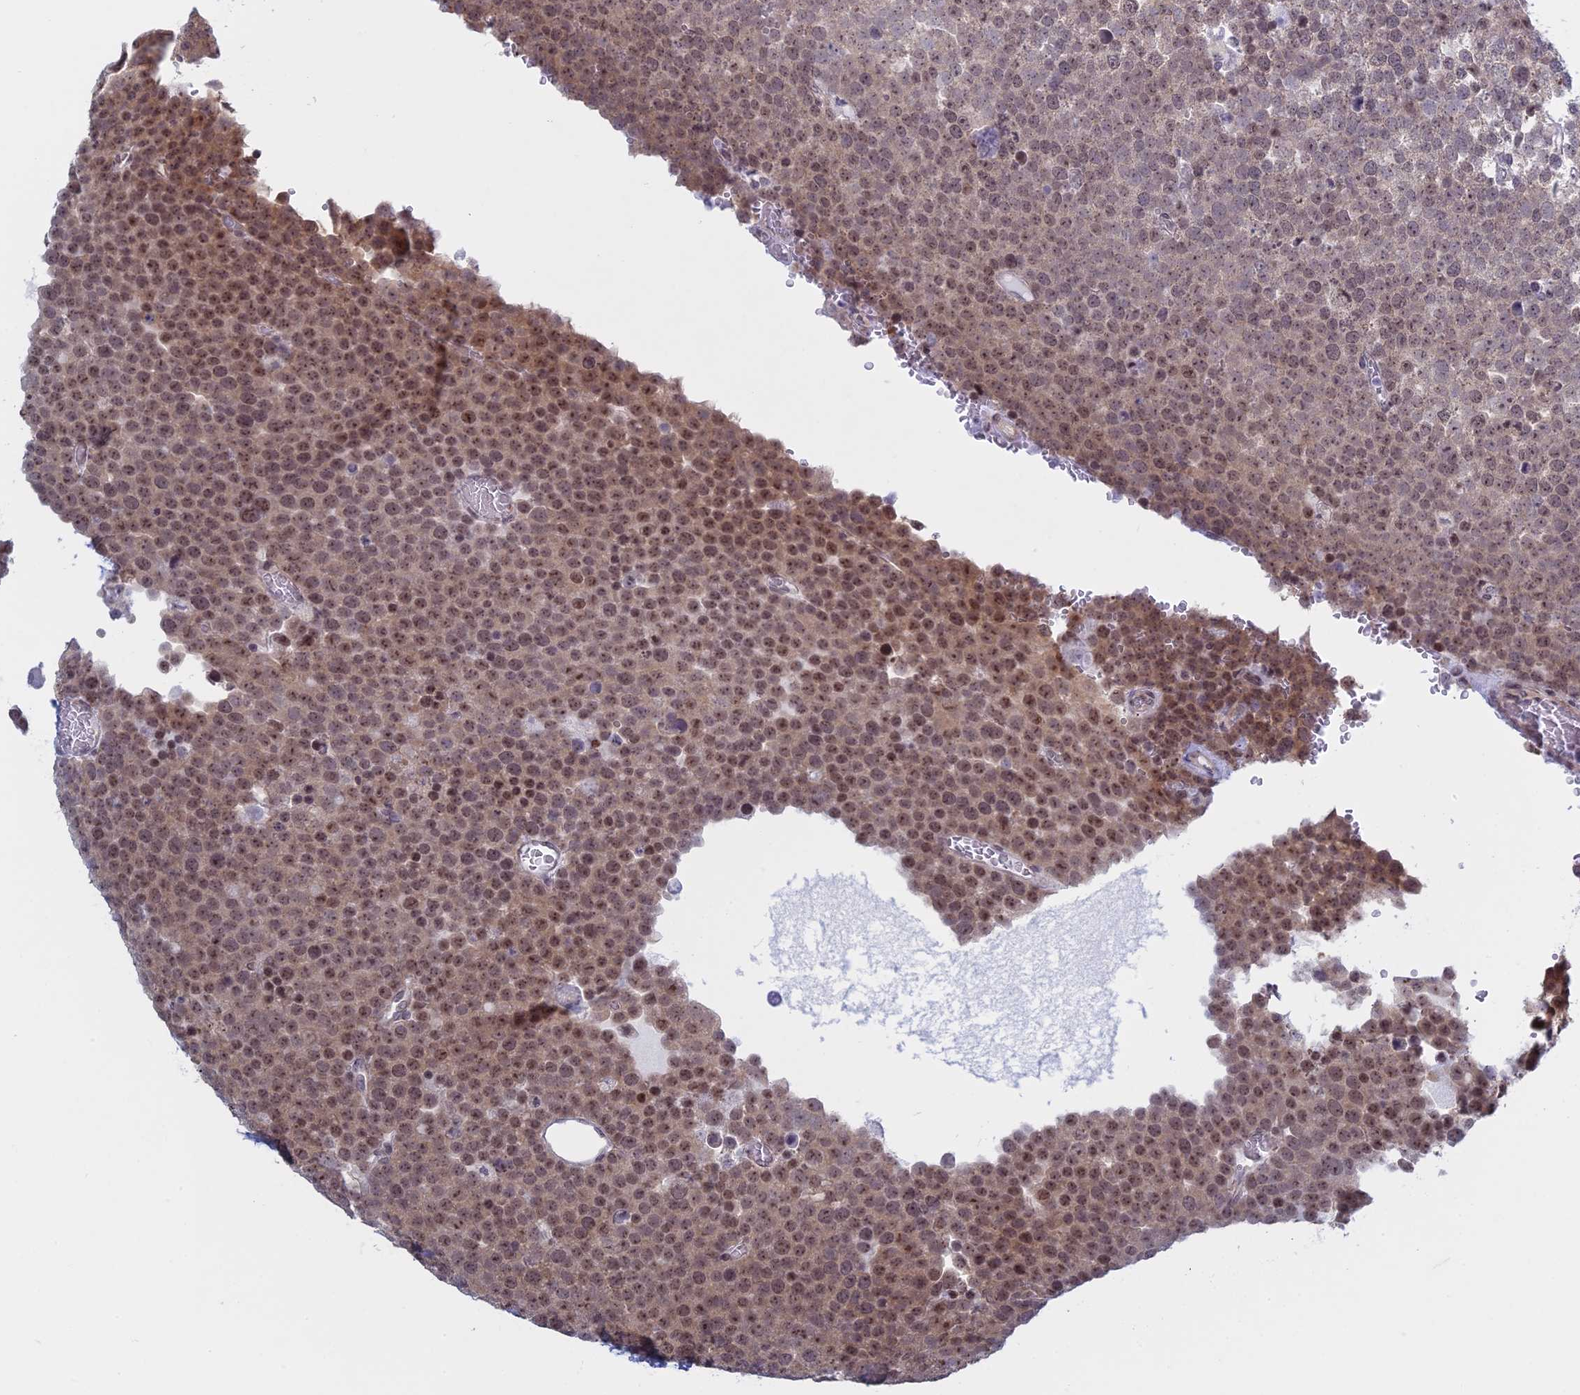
{"staining": {"intensity": "moderate", "quantity": ">75%", "location": "nuclear"}, "tissue": "testis cancer", "cell_type": "Tumor cells", "image_type": "cancer", "snomed": [{"axis": "morphology", "description": "Seminoma, NOS"}, {"axis": "topography", "description": "Testis"}], "caption": "IHC micrograph of human testis cancer stained for a protein (brown), which displays medium levels of moderate nuclear expression in approximately >75% of tumor cells.", "gene": "RPS19BP1", "patient": {"sex": "male", "age": 71}}